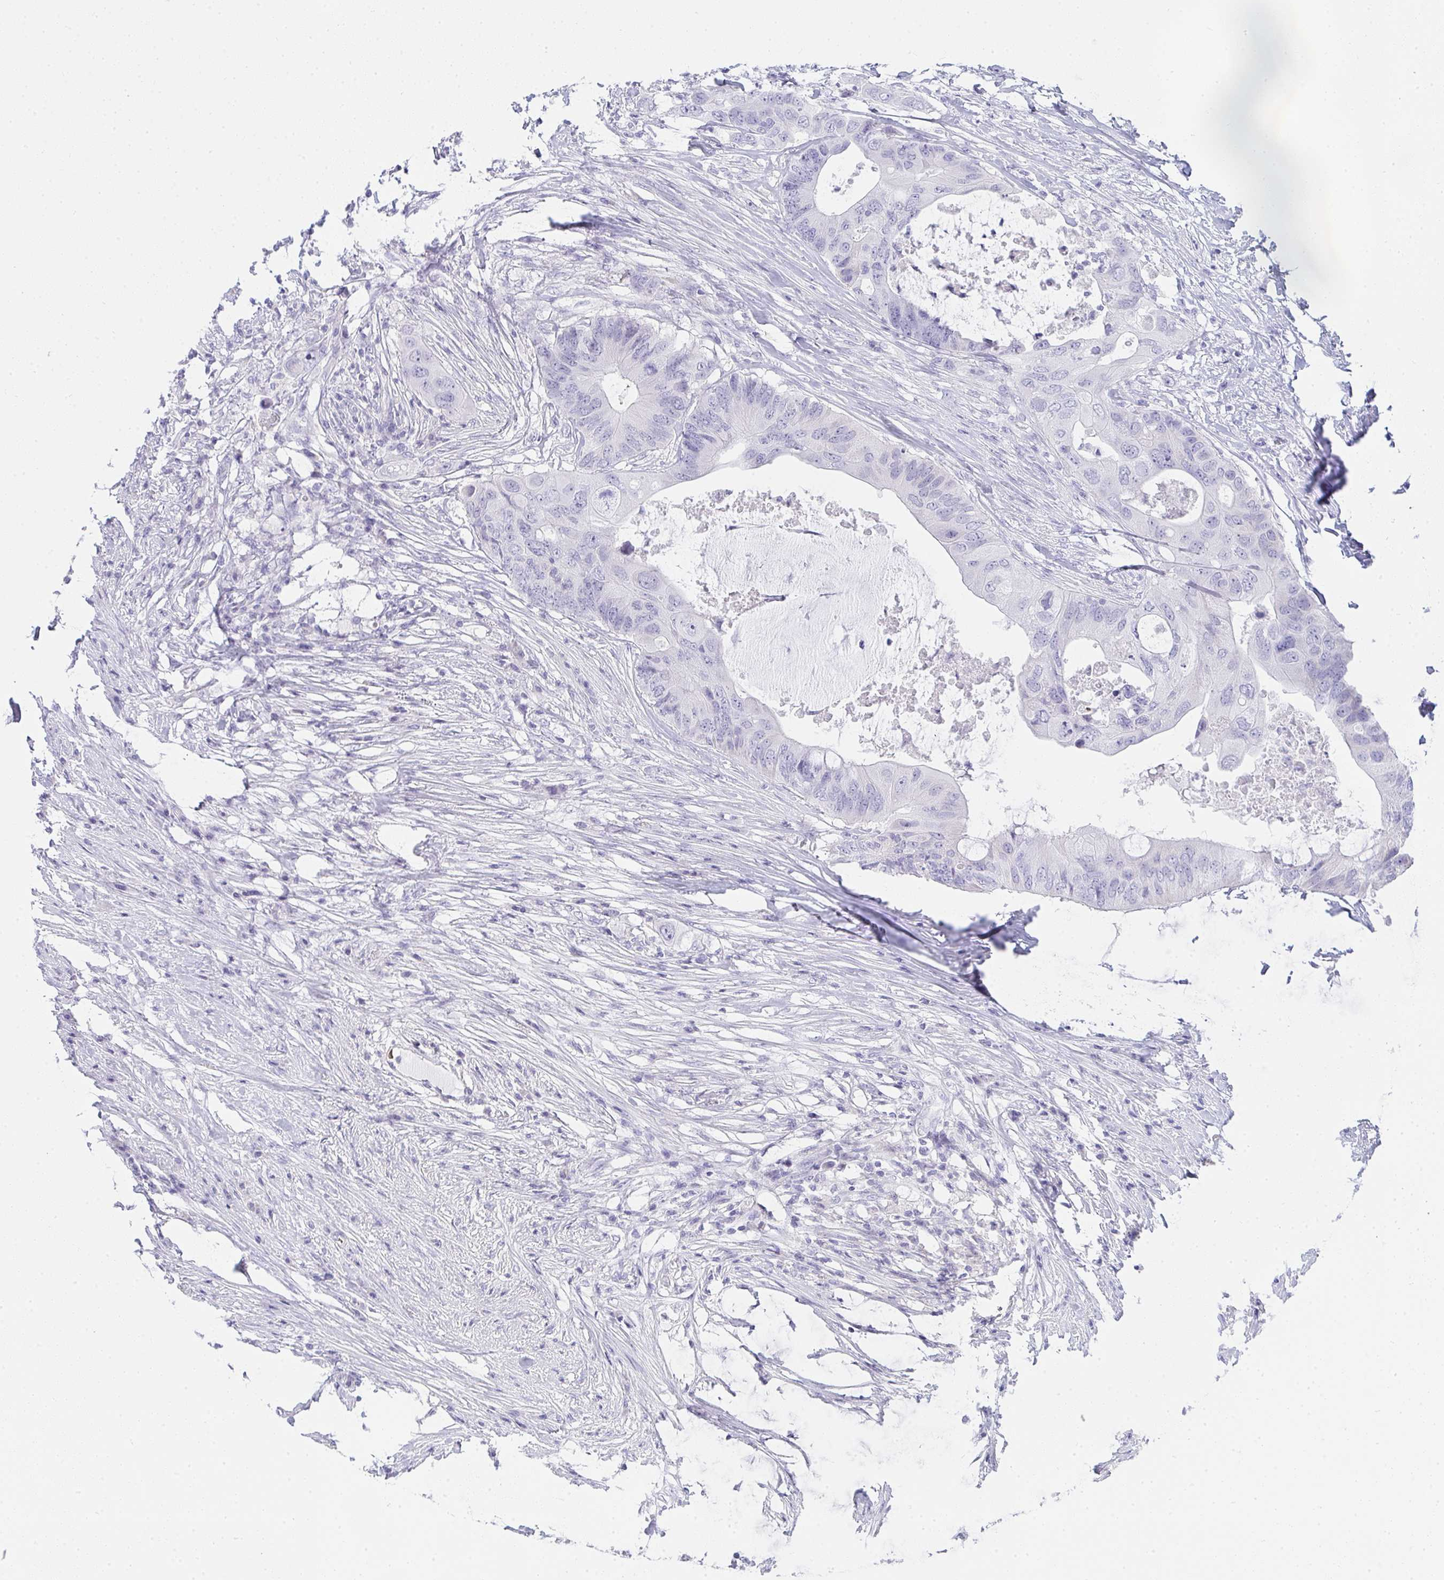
{"staining": {"intensity": "negative", "quantity": "none", "location": "none"}, "tissue": "colorectal cancer", "cell_type": "Tumor cells", "image_type": "cancer", "snomed": [{"axis": "morphology", "description": "Adenocarcinoma, NOS"}, {"axis": "topography", "description": "Colon"}], "caption": "Immunohistochemical staining of human colorectal adenocarcinoma shows no significant expression in tumor cells. (Stains: DAB (3,3'-diaminobenzidine) IHC with hematoxylin counter stain, Microscopy: brightfield microscopy at high magnification).", "gene": "ZNF182", "patient": {"sex": "male", "age": 71}}